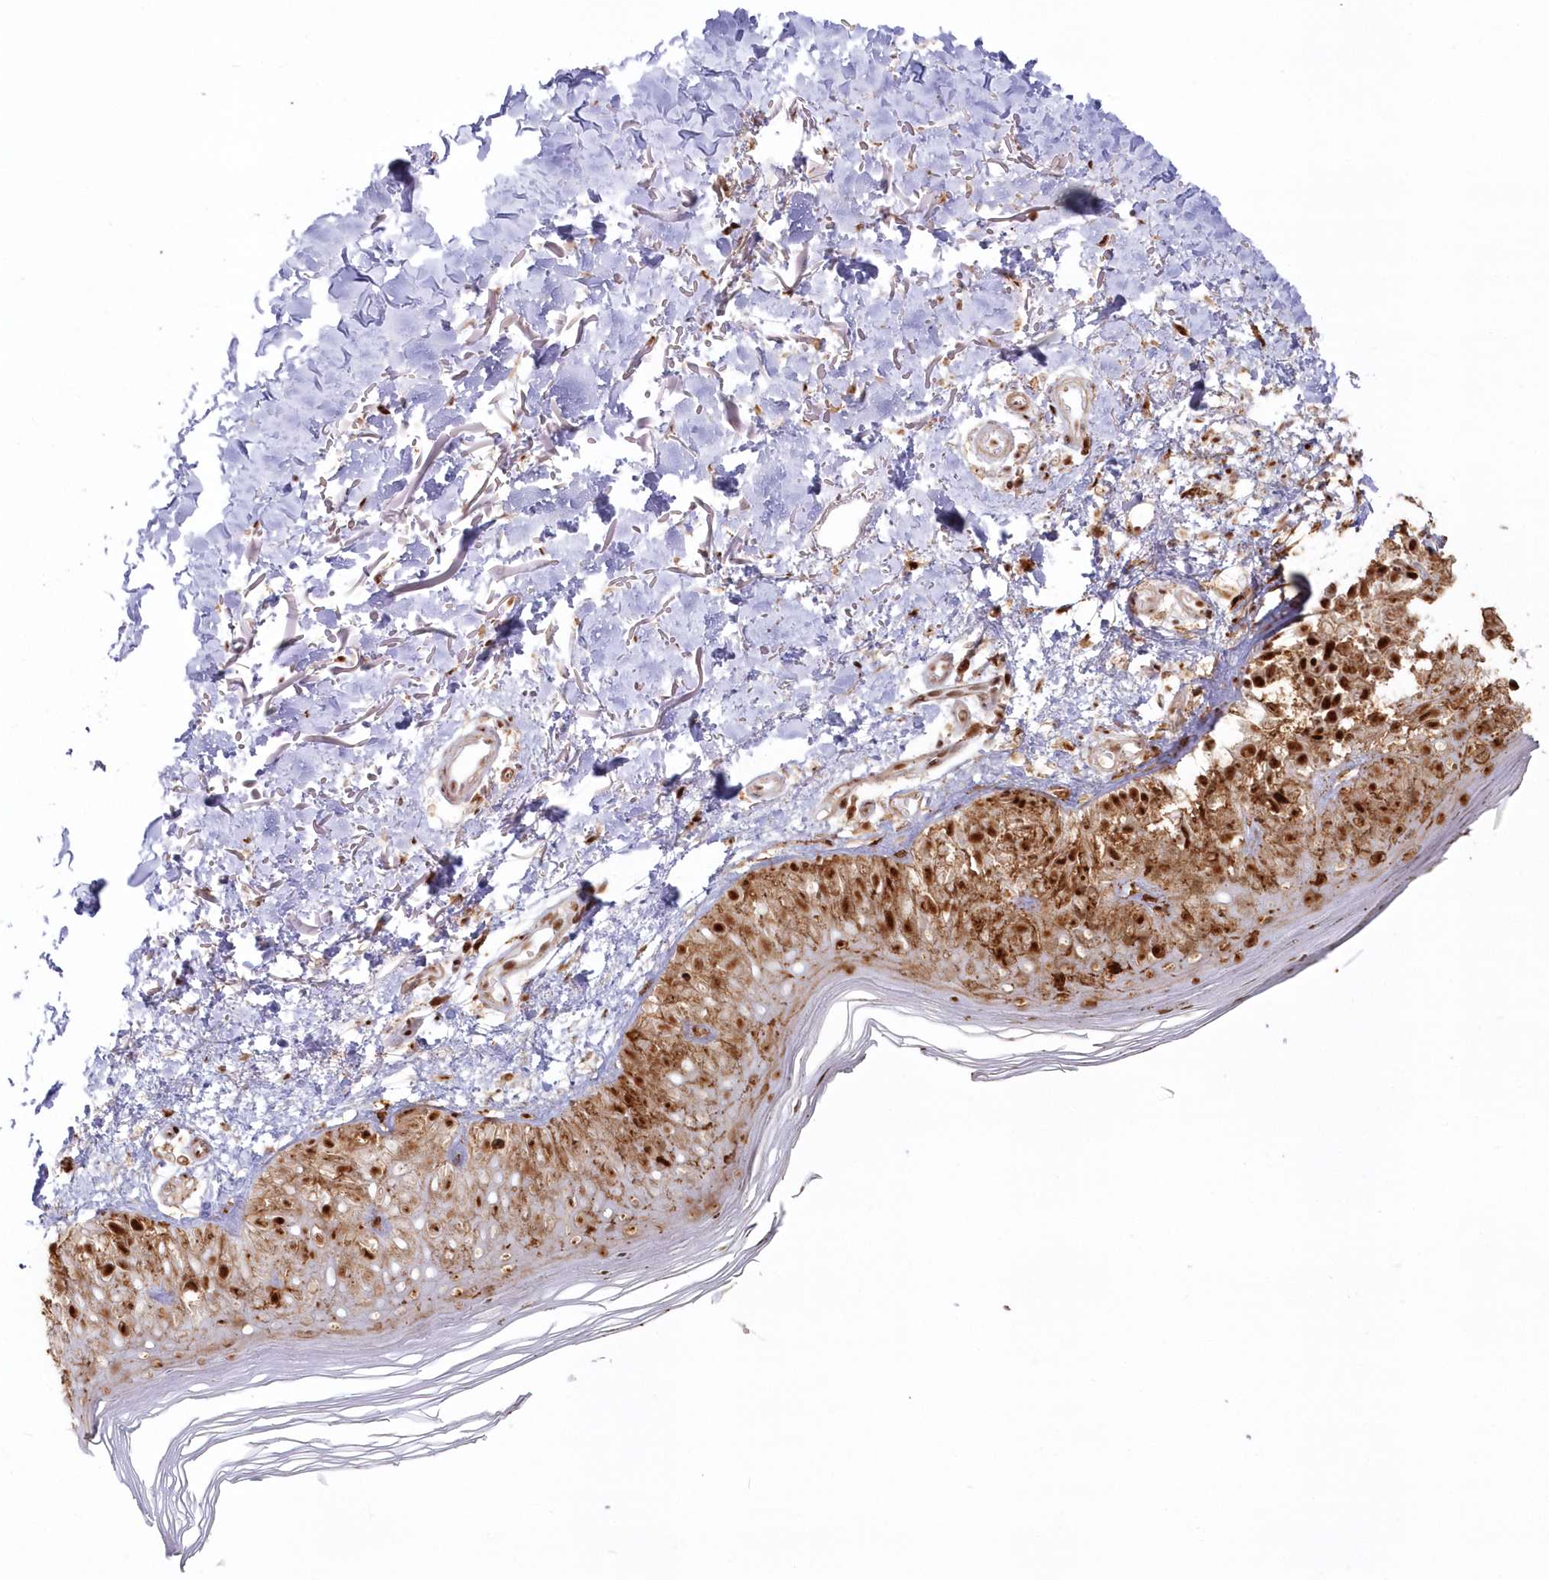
{"staining": {"intensity": "strong", "quantity": "25%-75%", "location": "cytoplasmic/membranous,nuclear"}, "tissue": "melanoma", "cell_type": "Tumor cells", "image_type": "cancer", "snomed": [{"axis": "morphology", "description": "Malignant melanoma, NOS"}, {"axis": "topography", "description": "Skin"}], "caption": "DAB immunohistochemical staining of human melanoma displays strong cytoplasmic/membranous and nuclear protein staining in approximately 25%-75% of tumor cells. (DAB = brown stain, brightfield microscopy at high magnification).", "gene": "DDX46", "patient": {"sex": "female", "age": 50}}